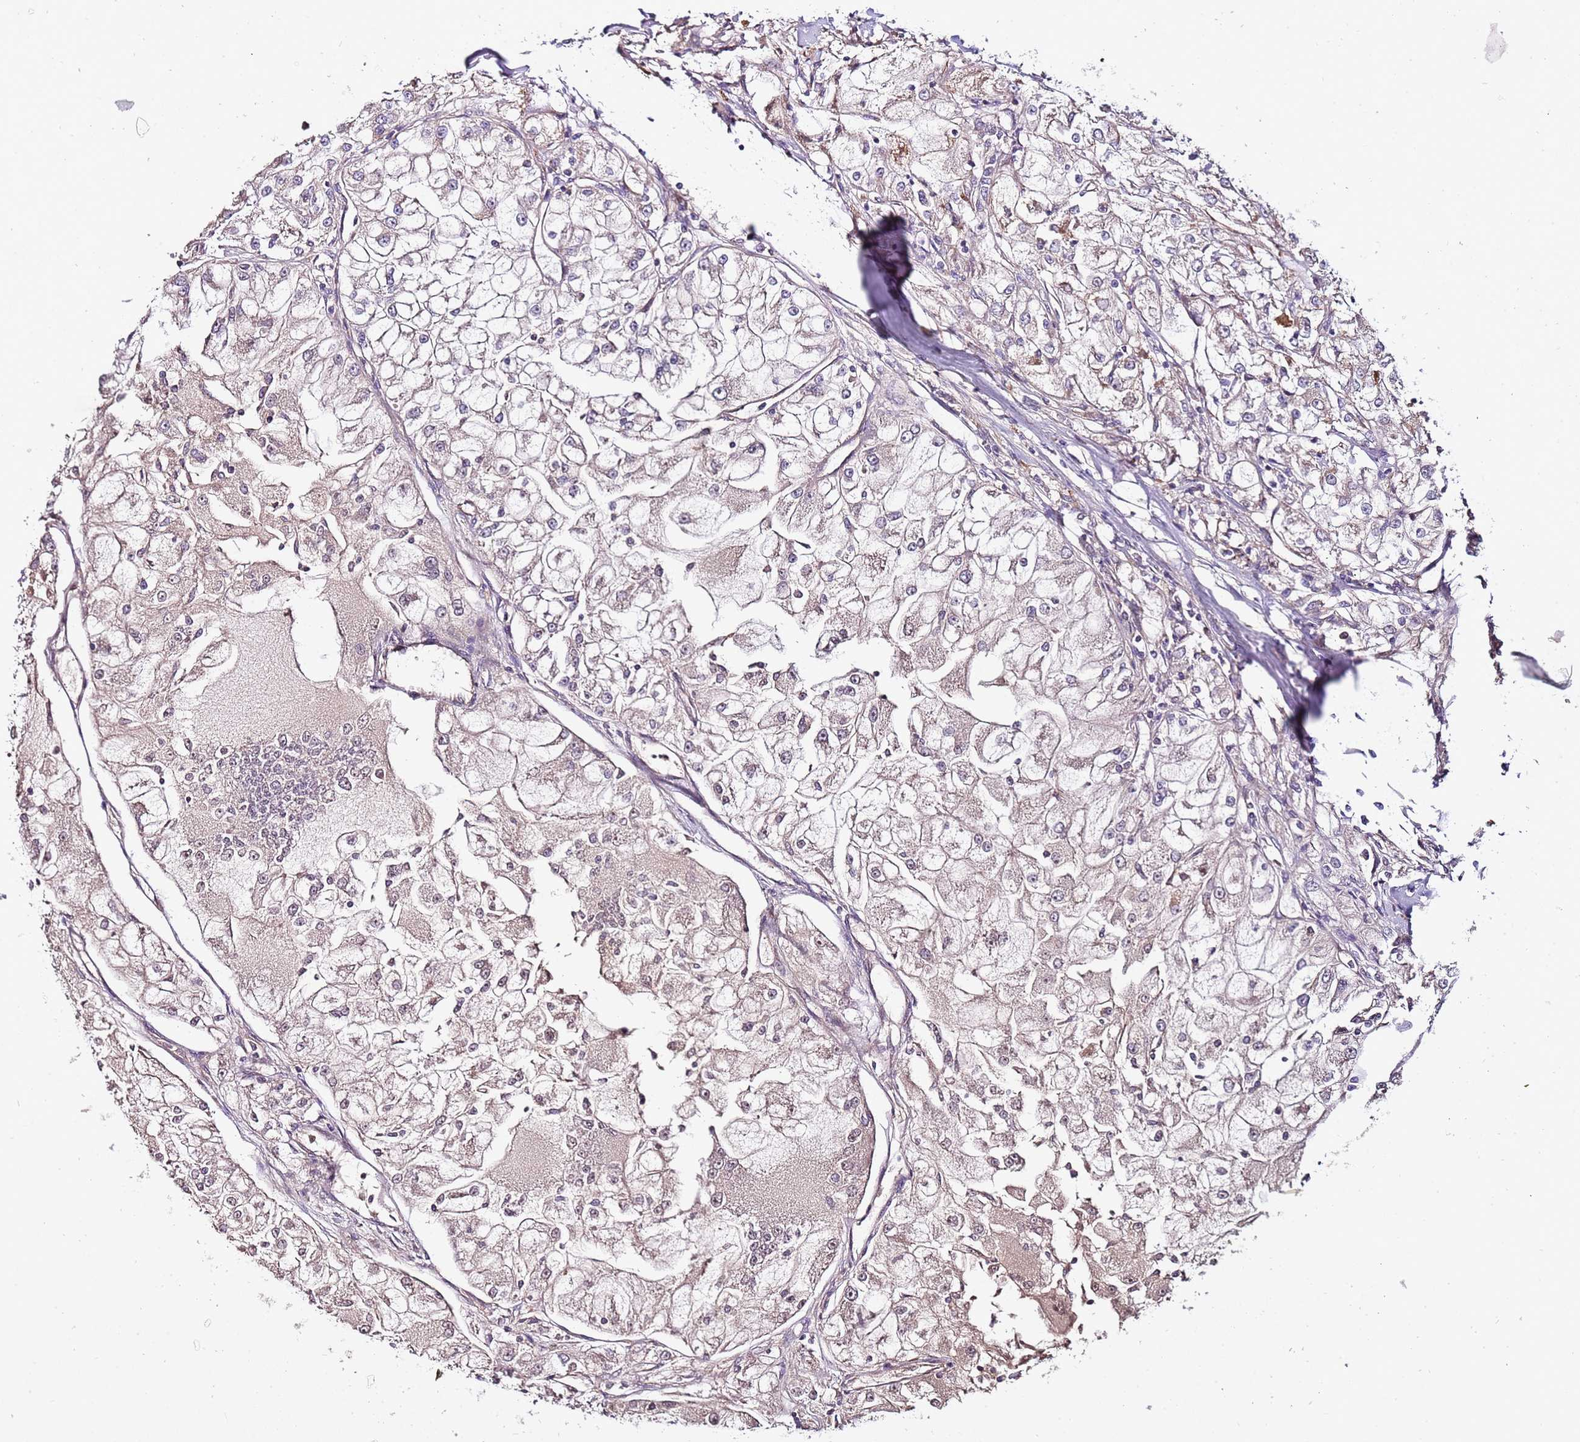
{"staining": {"intensity": "negative", "quantity": "none", "location": "none"}, "tissue": "renal cancer", "cell_type": "Tumor cells", "image_type": "cancer", "snomed": [{"axis": "morphology", "description": "Adenocarcinoma, NOS"}, {"axis": "topography", "description": "Kidney"}], "caption": "This is a image of IHC staining of renal cancer (adenocarcinoma), which shows no expression in tumor cells.", "gene": "DOCK6", "patient": {"sex": "female", "age": 72}}